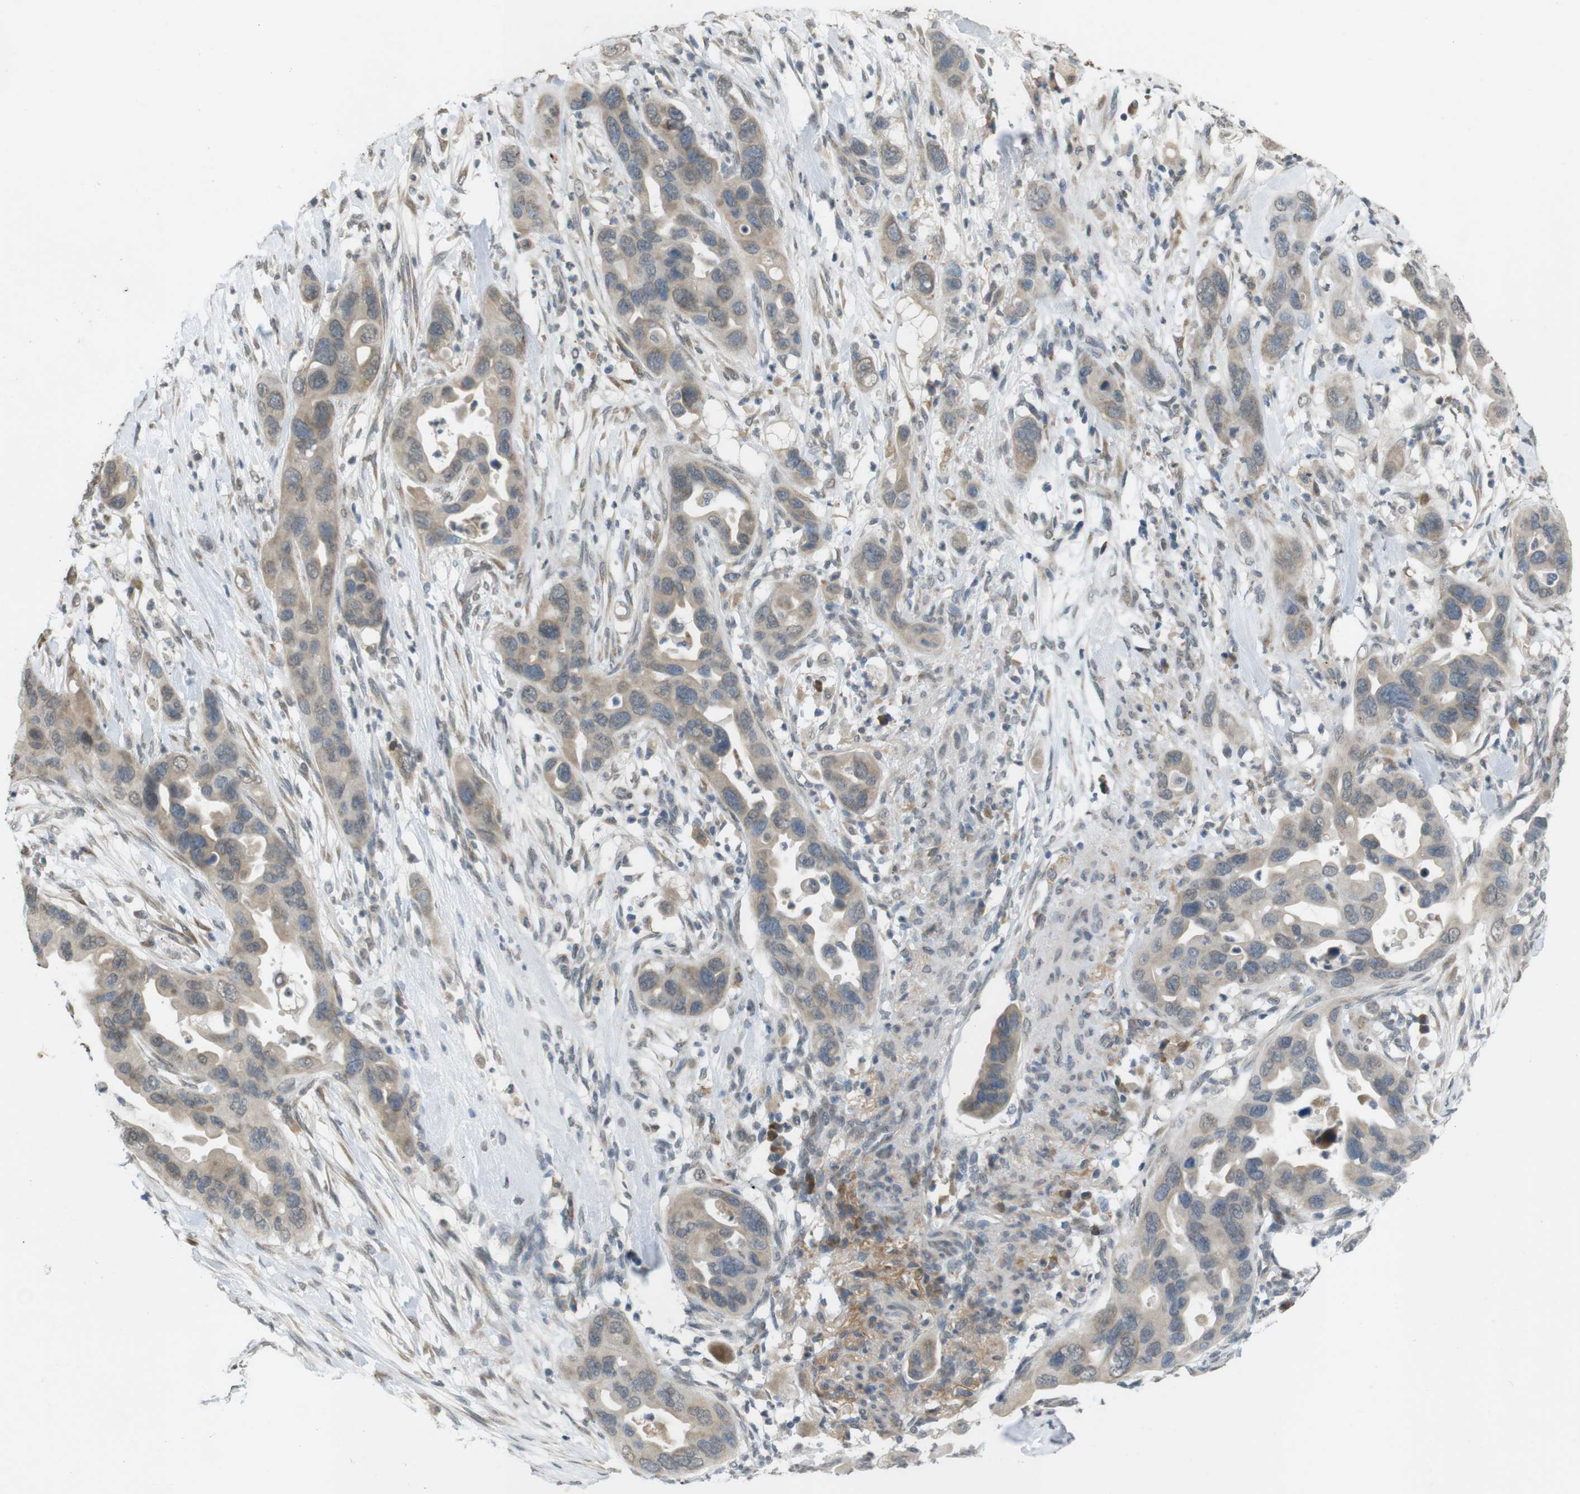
{"staining": {"intensity": "weak", "quantity": ">75%", "location": "cytoplasmic/membranous"}, "tissue": "pancreatic cancer", "cell_type": "Tumor cells", "image_type": "cancer", "snomed": [{"axis": "morphology", "description": "Adenocarcinoma, NOS"}, {"axis": "topography", "description": "Pancreas"}], "caption": "The histopathology image shows immunohistochemical staining of pancreatic adenocarcinoma. There is weak cytoplasmic/membranous expression is seen in approximately >75% of tumor cells.", "gene": "FZD10", "patient": {"sex": "female", "age": 71}}